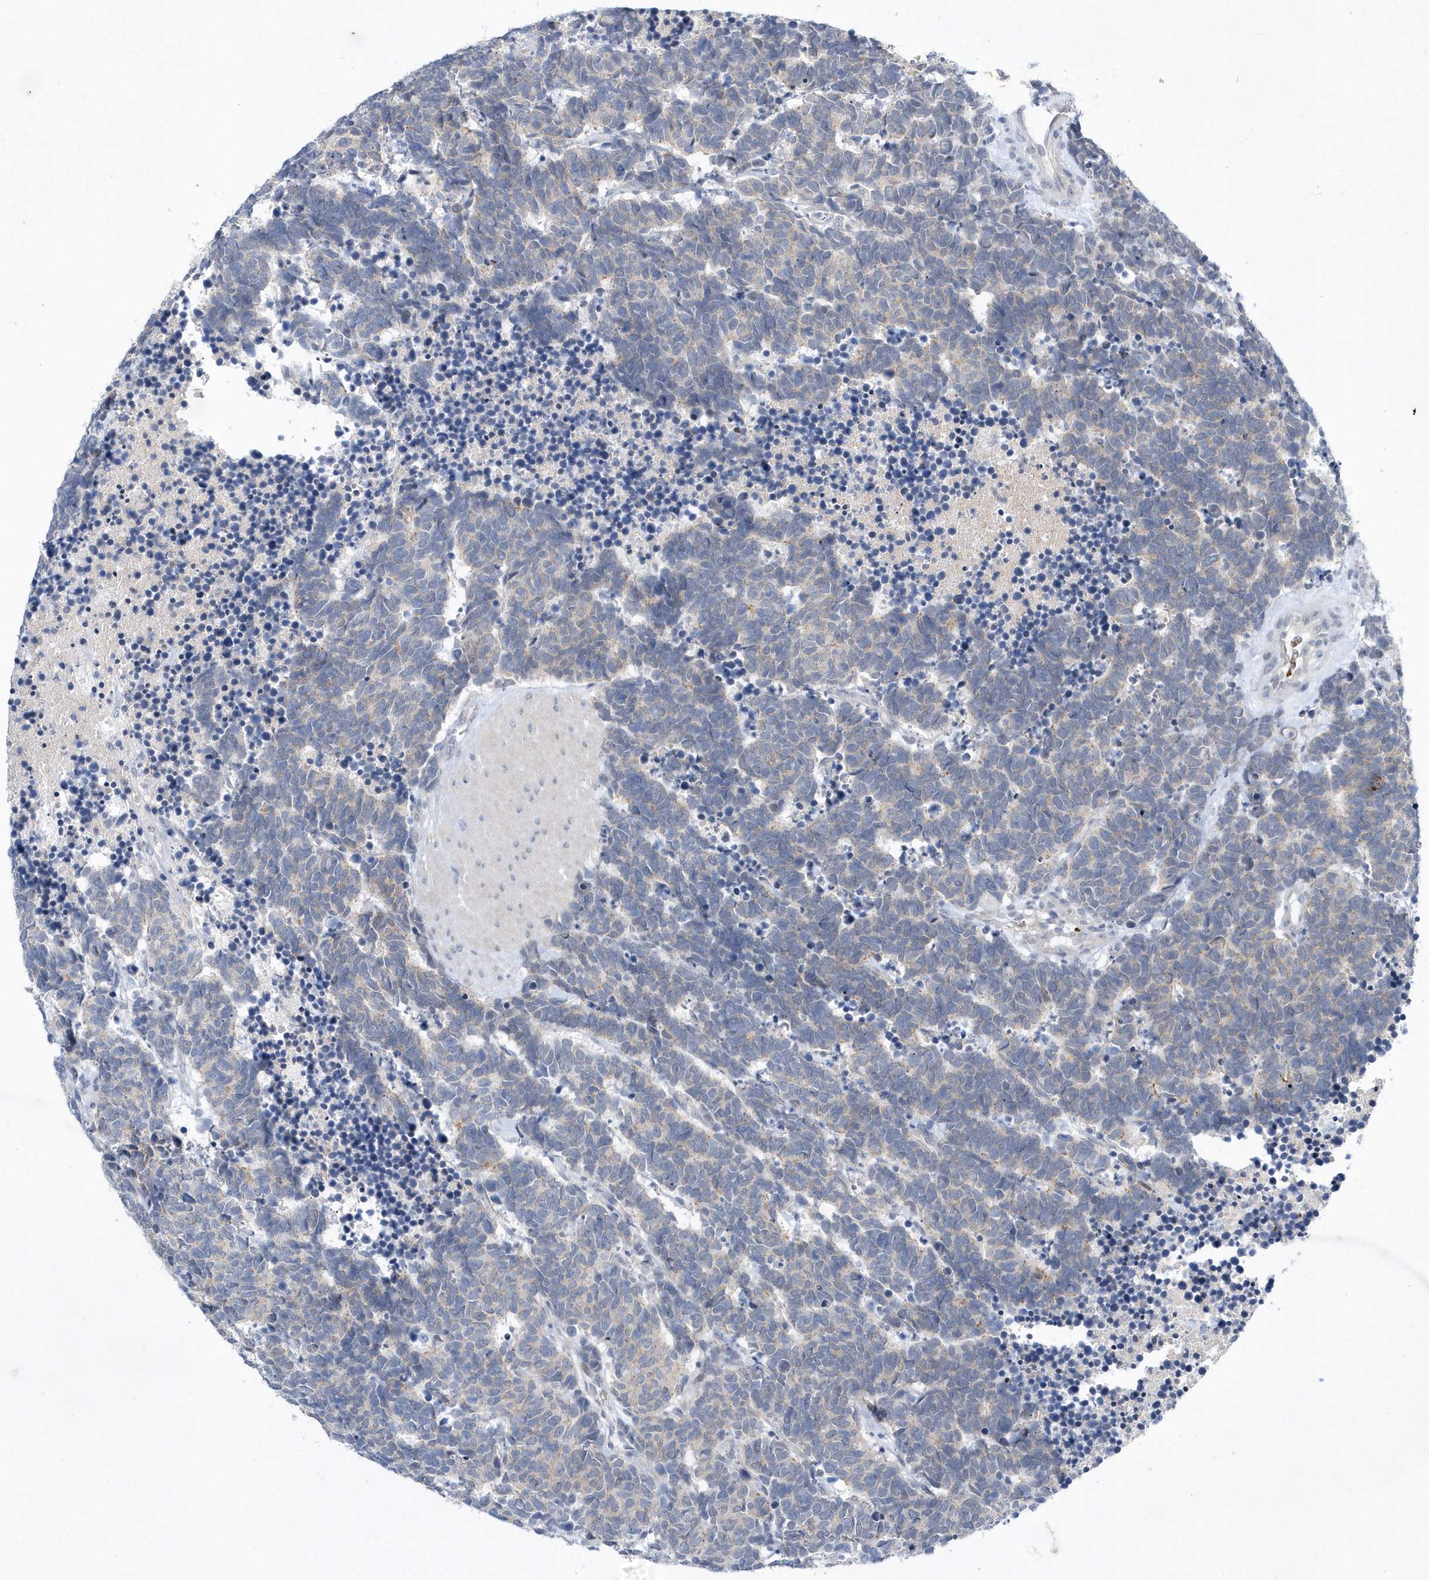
{"staining": {"intensity": "negative", "quantity": "none", "location": "none"}, "tissue": "carcinoid", "cell_type": "Tumor cells", "image_type": "cancer", "snomed": [{"axis": "morphology", "description": "Carcinoma, NOS"}, {"axis": "morphology", "description": "Carcinoid, malignant, NOS"}, {"axis": "topography", "description": "Urinary bladder"}], "caption": "Immunohistochemistry histopathology image of neoplastic tissue: carcinoid stained with DAB (3,3'-diaminobenzidine) reveals no significant protein positivity in tumor cells.", "gene": "ZNF875", "patient": {"sex": "male", "age": 57}}